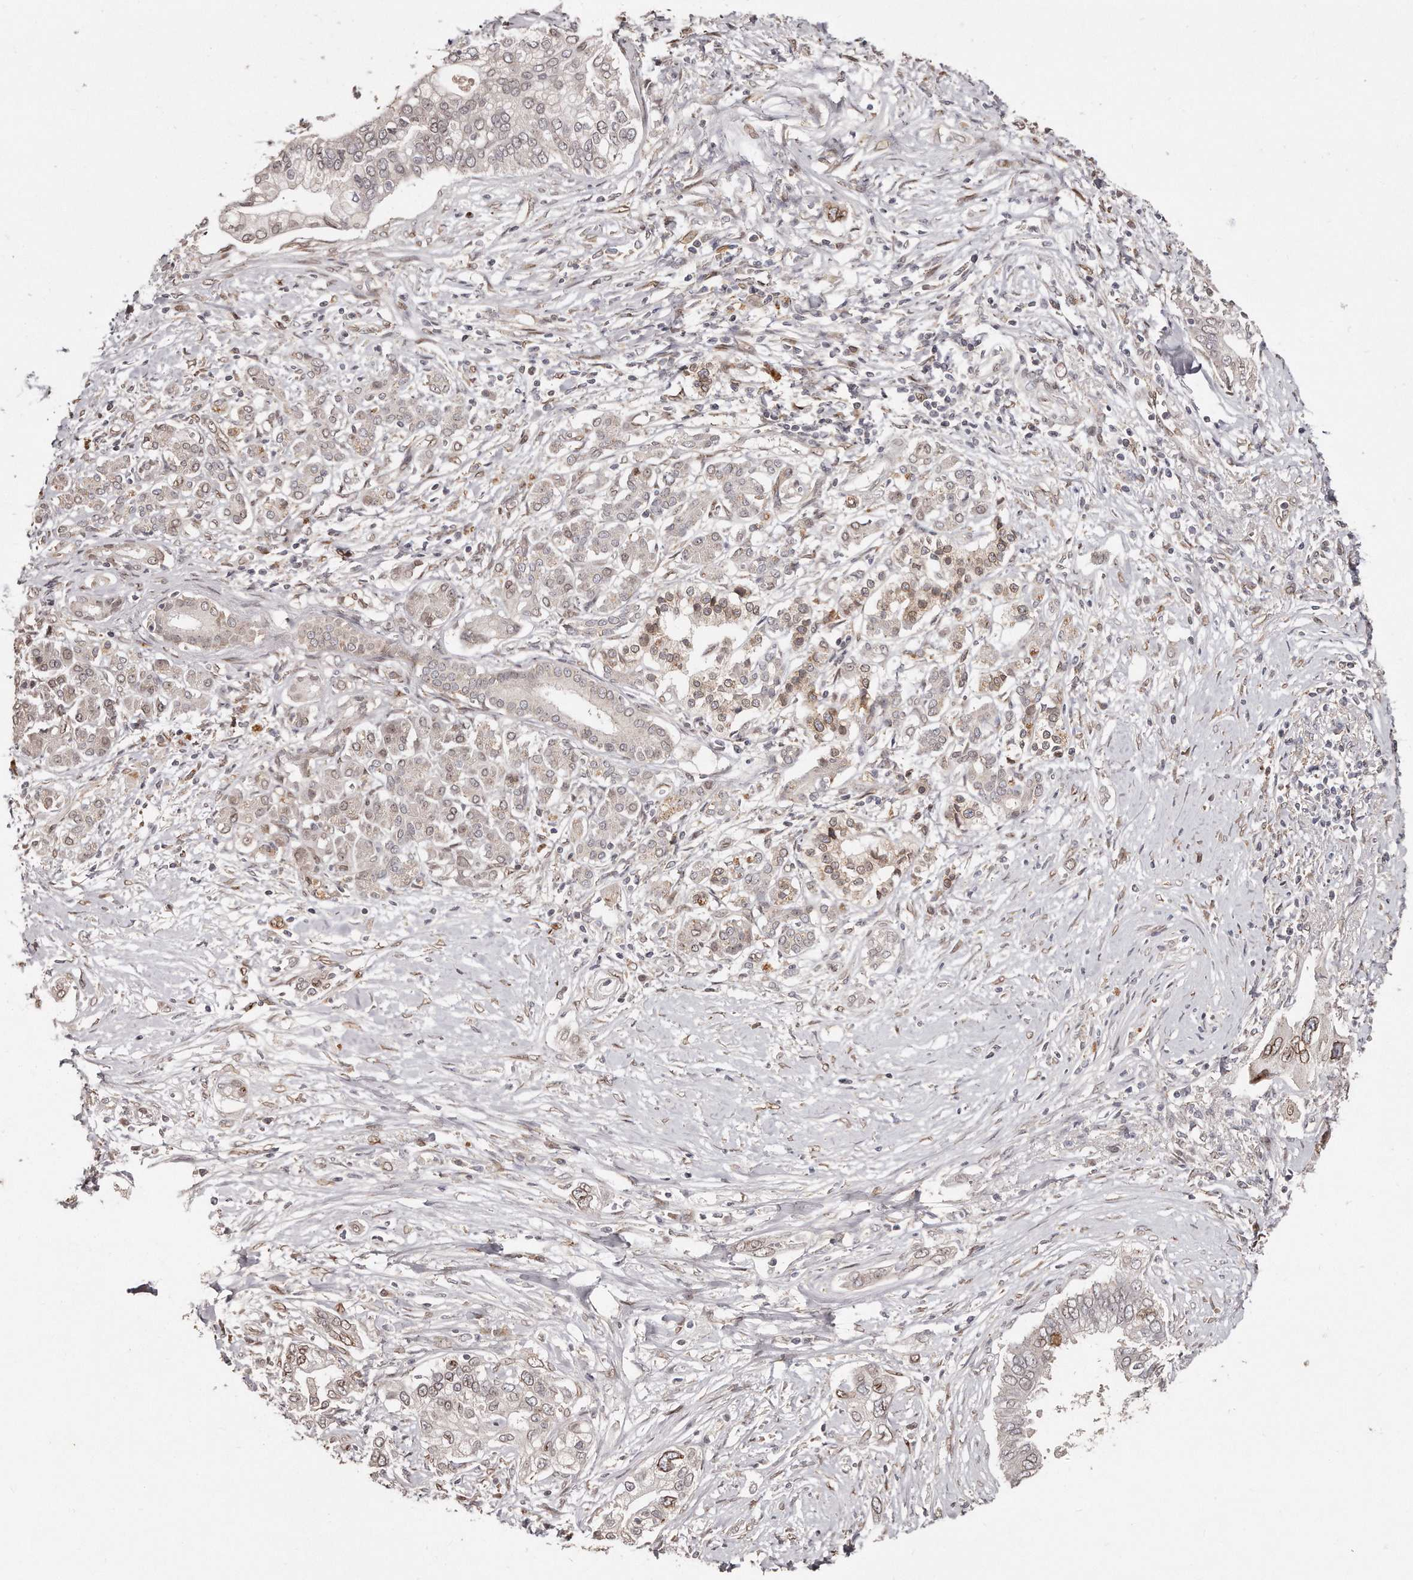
{"staining": {"intensity": "moderate", "quantity": "25%-75%", "location": "cytoplasmic/membranous,nuclear"}, "tissue": "pancreatic cancer", "cell_type": "Tumor cells", "image_type": "cancer", "snomed": [{"axis": "morphology", "description": "Normal tissue, NOS"}, {"axis": "morphology", "description": "Adenocarcinoma, NOS"}, {"axis": "topography", "description": "Pancreas"}, {"axis": "topography", "description": "Peripheral nerve tissue"}], "caption": "Immunohistochemical staining of pancreatic cancer shows moderate cytoplasmic/membranous and nuclear protein staining in about 25%-75% of tumor cells.", "gene": "HASPIN", "patient": {"sex": "male", "age": 59}}